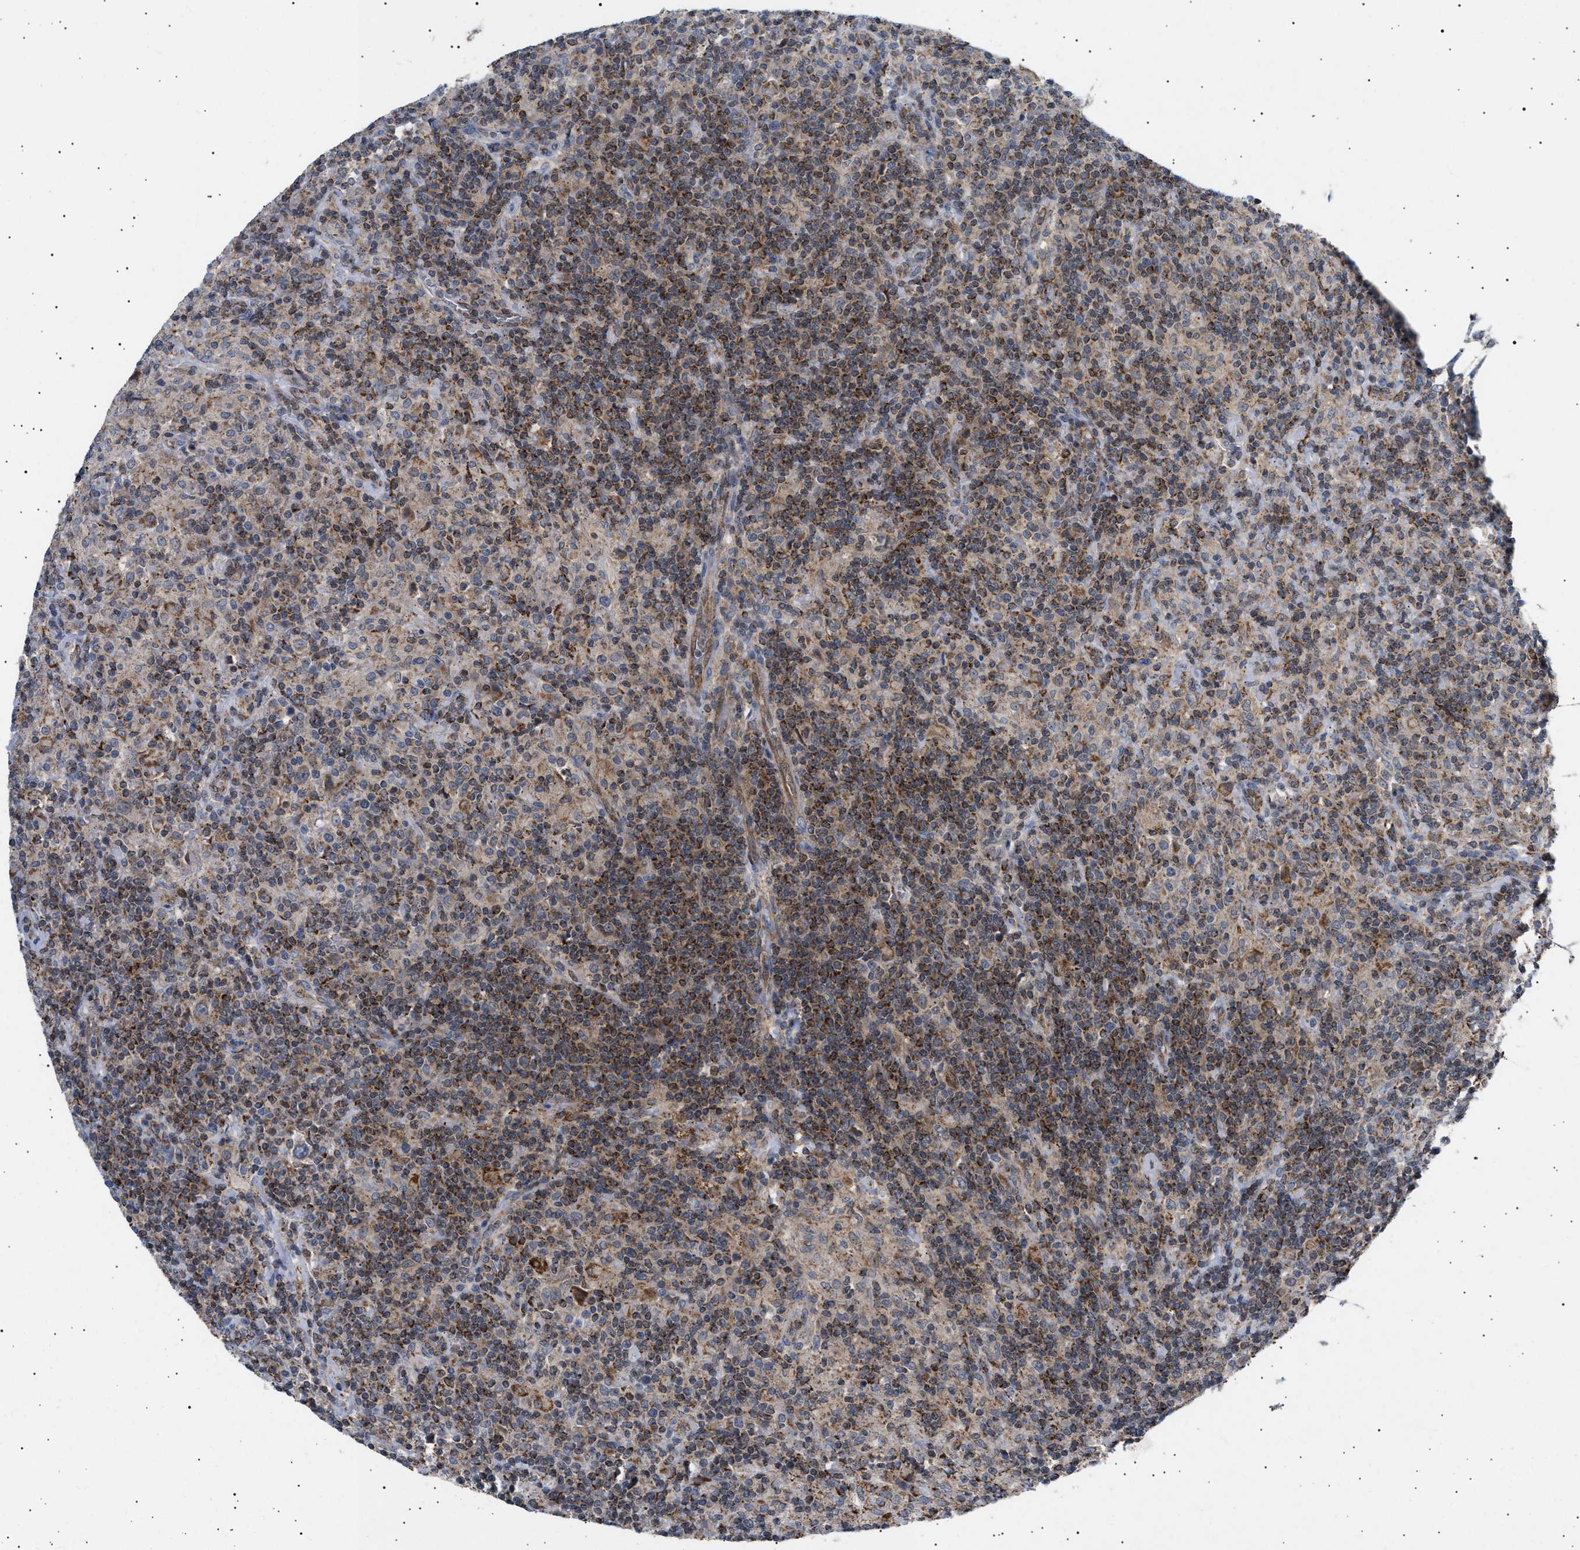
{"staining": {"intensity": "weak", "quantity": ">75%", "location": "cytoplasmic/membranous"}, "tissue": "lymphoma", "cell_type": "Tumor cells", "image_type": "cancer", "snomed": [{"axis": "morphology", "description": "Hodgkin's disease, NOS"}, {"axis": "topography", "description": "Lymph node"}], "caption": "An image of lymphoma stained for a protein exhibits weak cytoplasmic/membranous brown staining in tumor cells. The staining was performed using DAB, with brown indicating positive protein expression. Nuclei are stained blue with hematoxylin.", "gene": "SIRT5", "patient": {"sex": "male", "age": 70}}